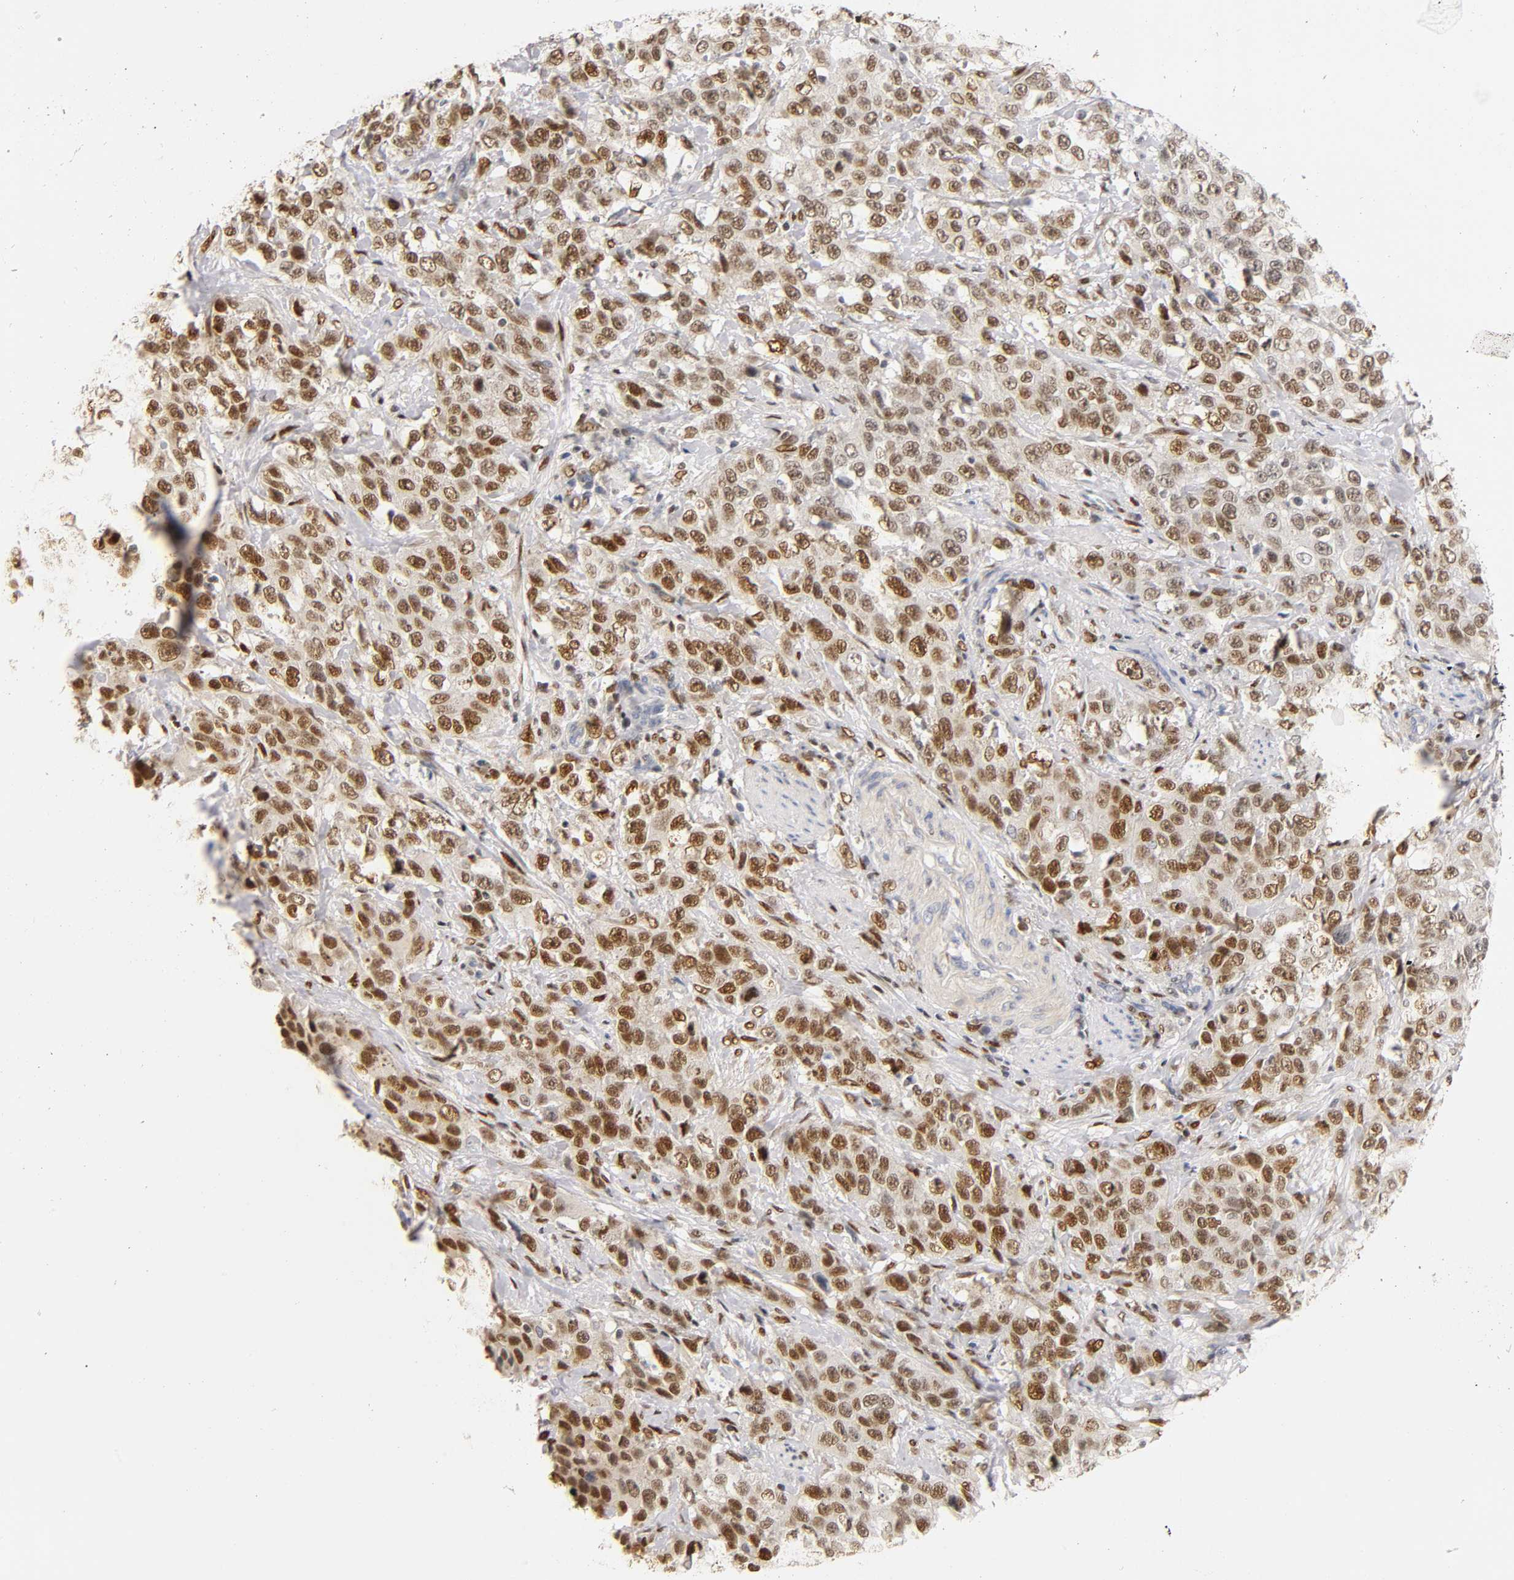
{"staining": {"intensity": "moderate", "quantity": ">75%", "location": "nuclear"}, "tissue": "stomach cancer", "cell_type": "Tumor cells", "image_type": "cancer", "snomed": [{"axis": "morphology", "description": "Normal tissue, NOS"}, {"axis": "morphology", "description": "Adenocarcinoma, NOS"}, {"axis": "topography", "description": "Stomach"}], "caption": "Immunohistochemistry (IHC) of human stomach cancer (adenocarcinoma) exhibits medium levels of moderate nuclear positivity in about >75% of tumor cells.", "gene": "RUNX1", "patient": {"sex": "male", "age": 48}}